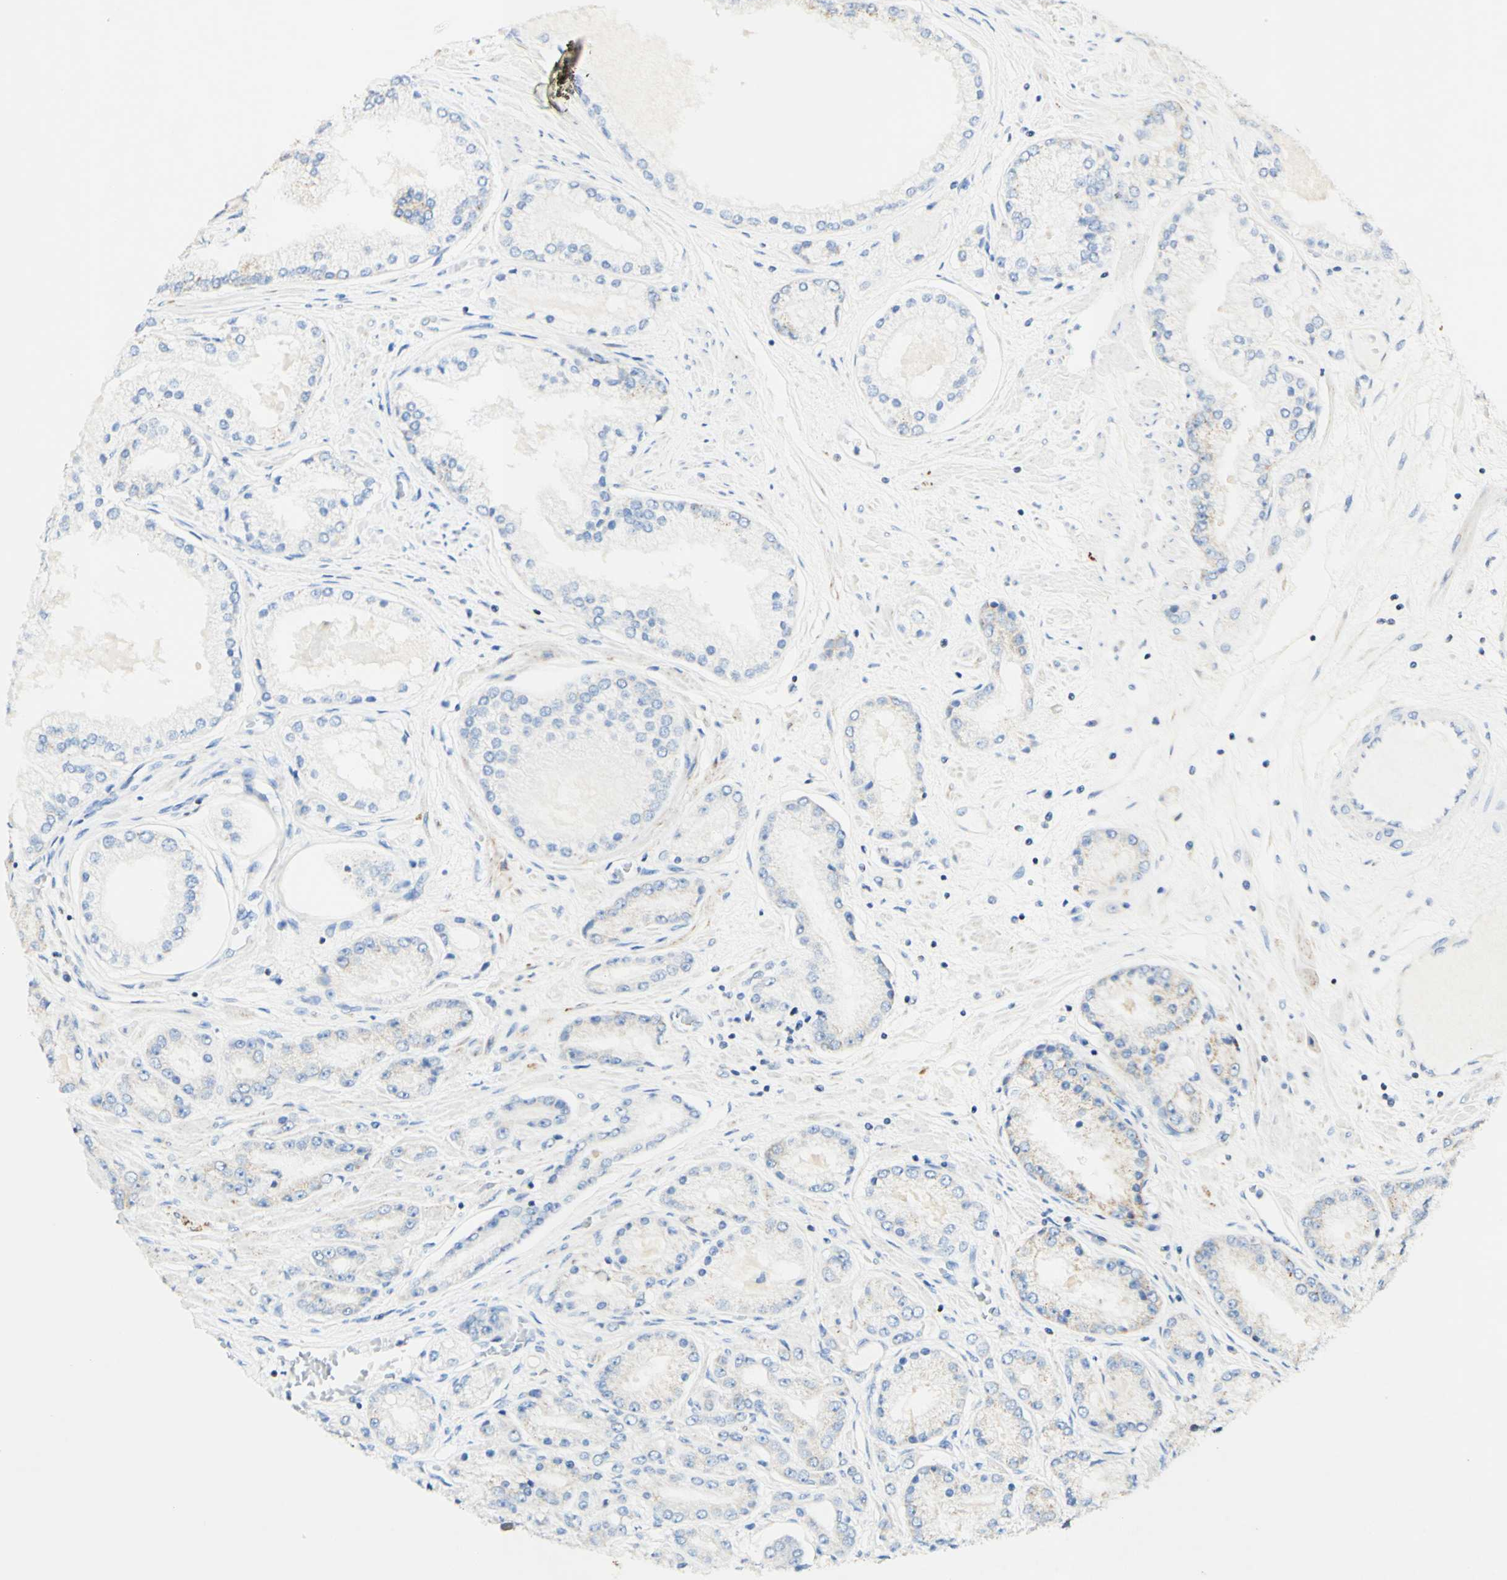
{"staining": {"intensity": "negative", "quantity": "none", "location": "none"}, "tissue": "prostate cancer", "cell_type": "Tumor cells", "image_type": "cancer", "snomed": [{"axis": "morphology", "description": "Adenocarcinoma, High grade"}, {"axis": "topography", "description": "Prostate"}], "caption": "Human prostate cancer (high-grade adenocarcinoma) stained for a protein using IHC shows no staining in tumor cells.", "gene": "OXCT1", "patient": {"sex": "male", "age": 59}}